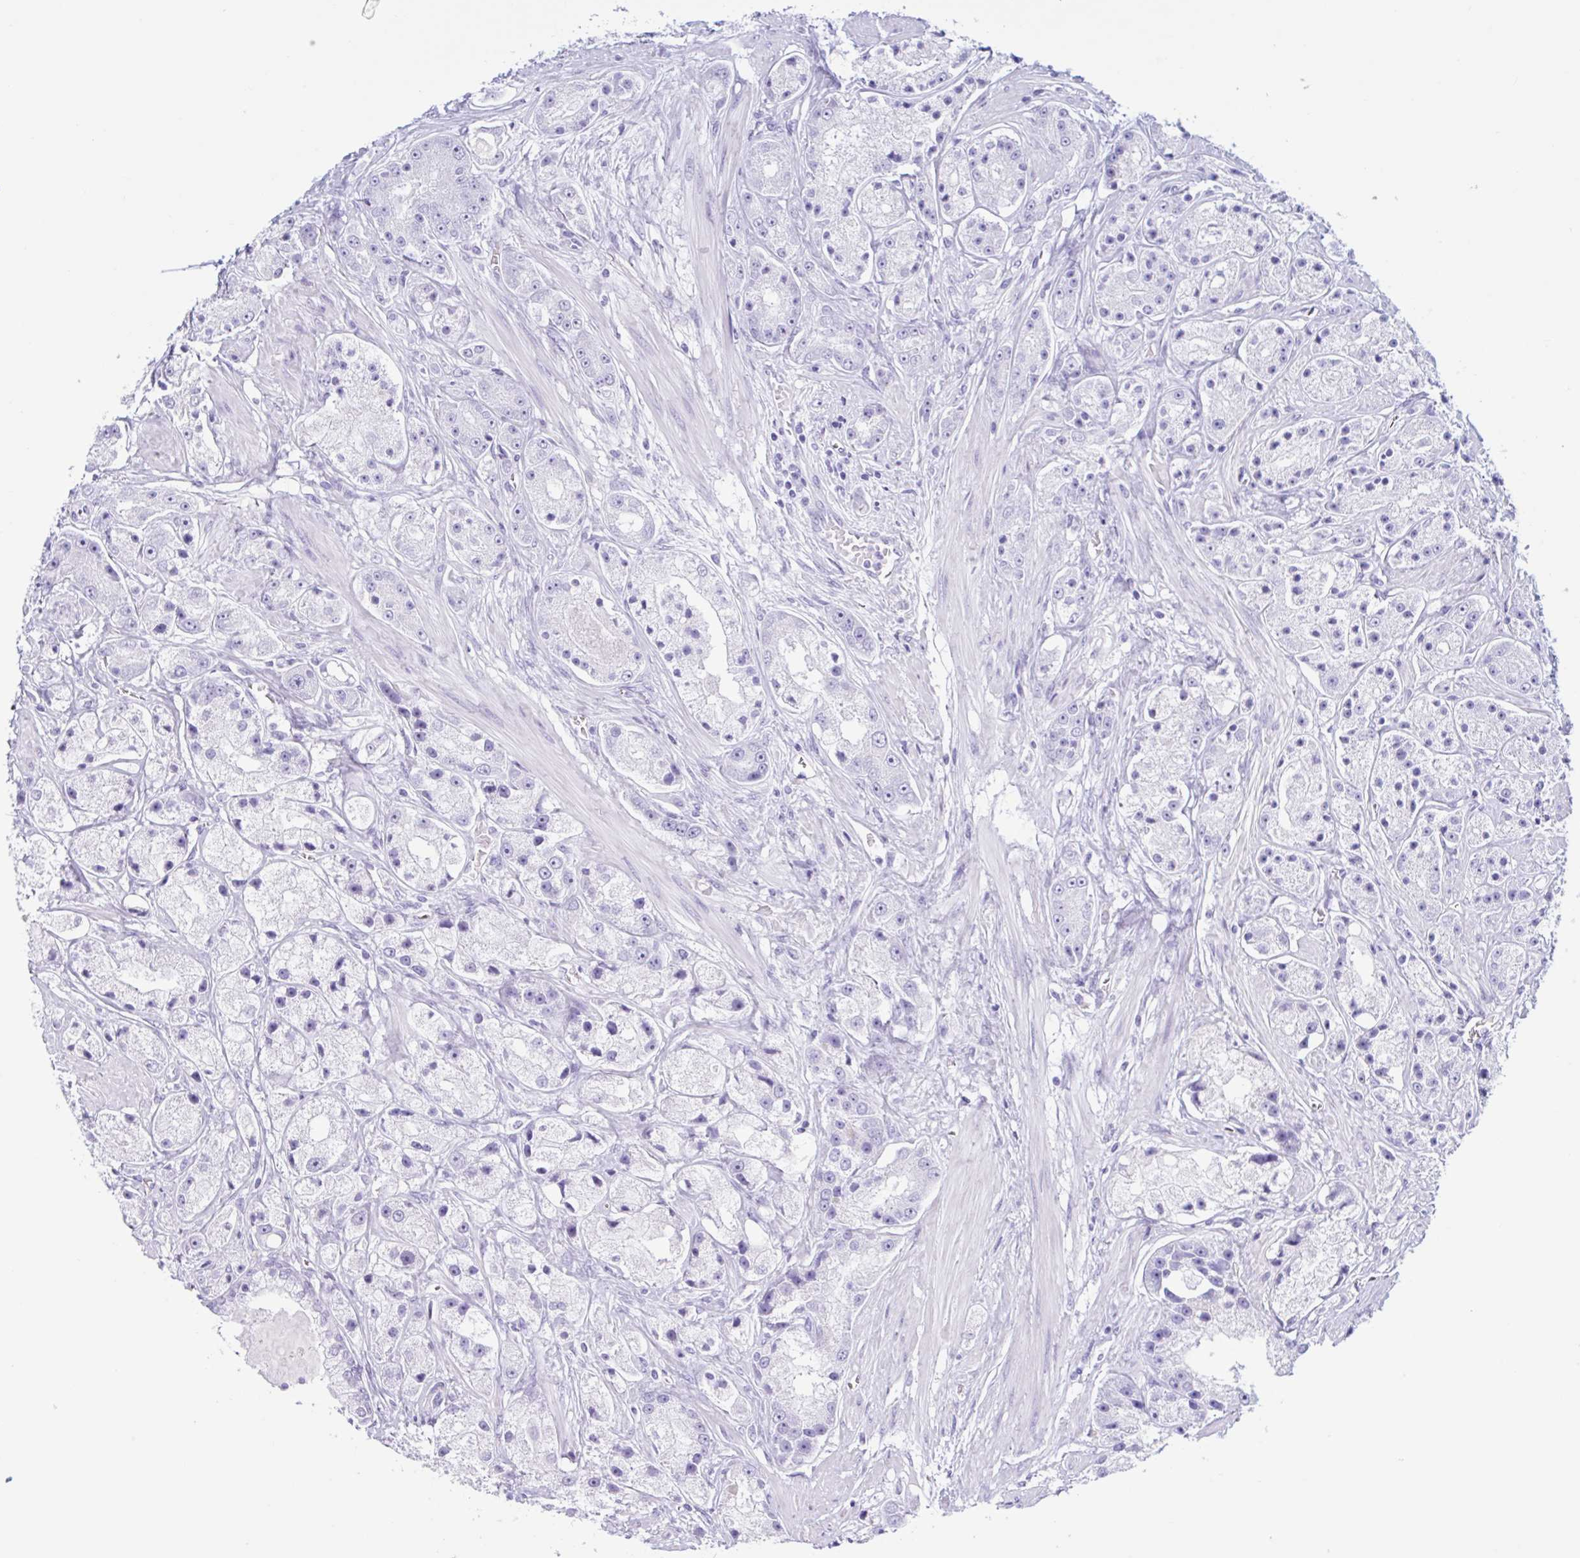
{"staining": {"intensity": "negative", "quantity": "none", "location": "none"}, "tissue": "prostate cancer", "cell_type": "Tumor cells", "image_type": "cancer", "snomed": [{"axis": "morphology", "description": "Adenocarcinoma, High grade"}, {"axis": "topography", "description": "Prostate"}], "caption": "Immunohistochemistry image of human prostate cancer stained for a protein (brown), which shows no expression in tumor cells. (Immunohistochemistry, brightfield microscopy, high magnification).", "gene": "MRGPRG", "patient": {"sex": "male", "age": 67}}